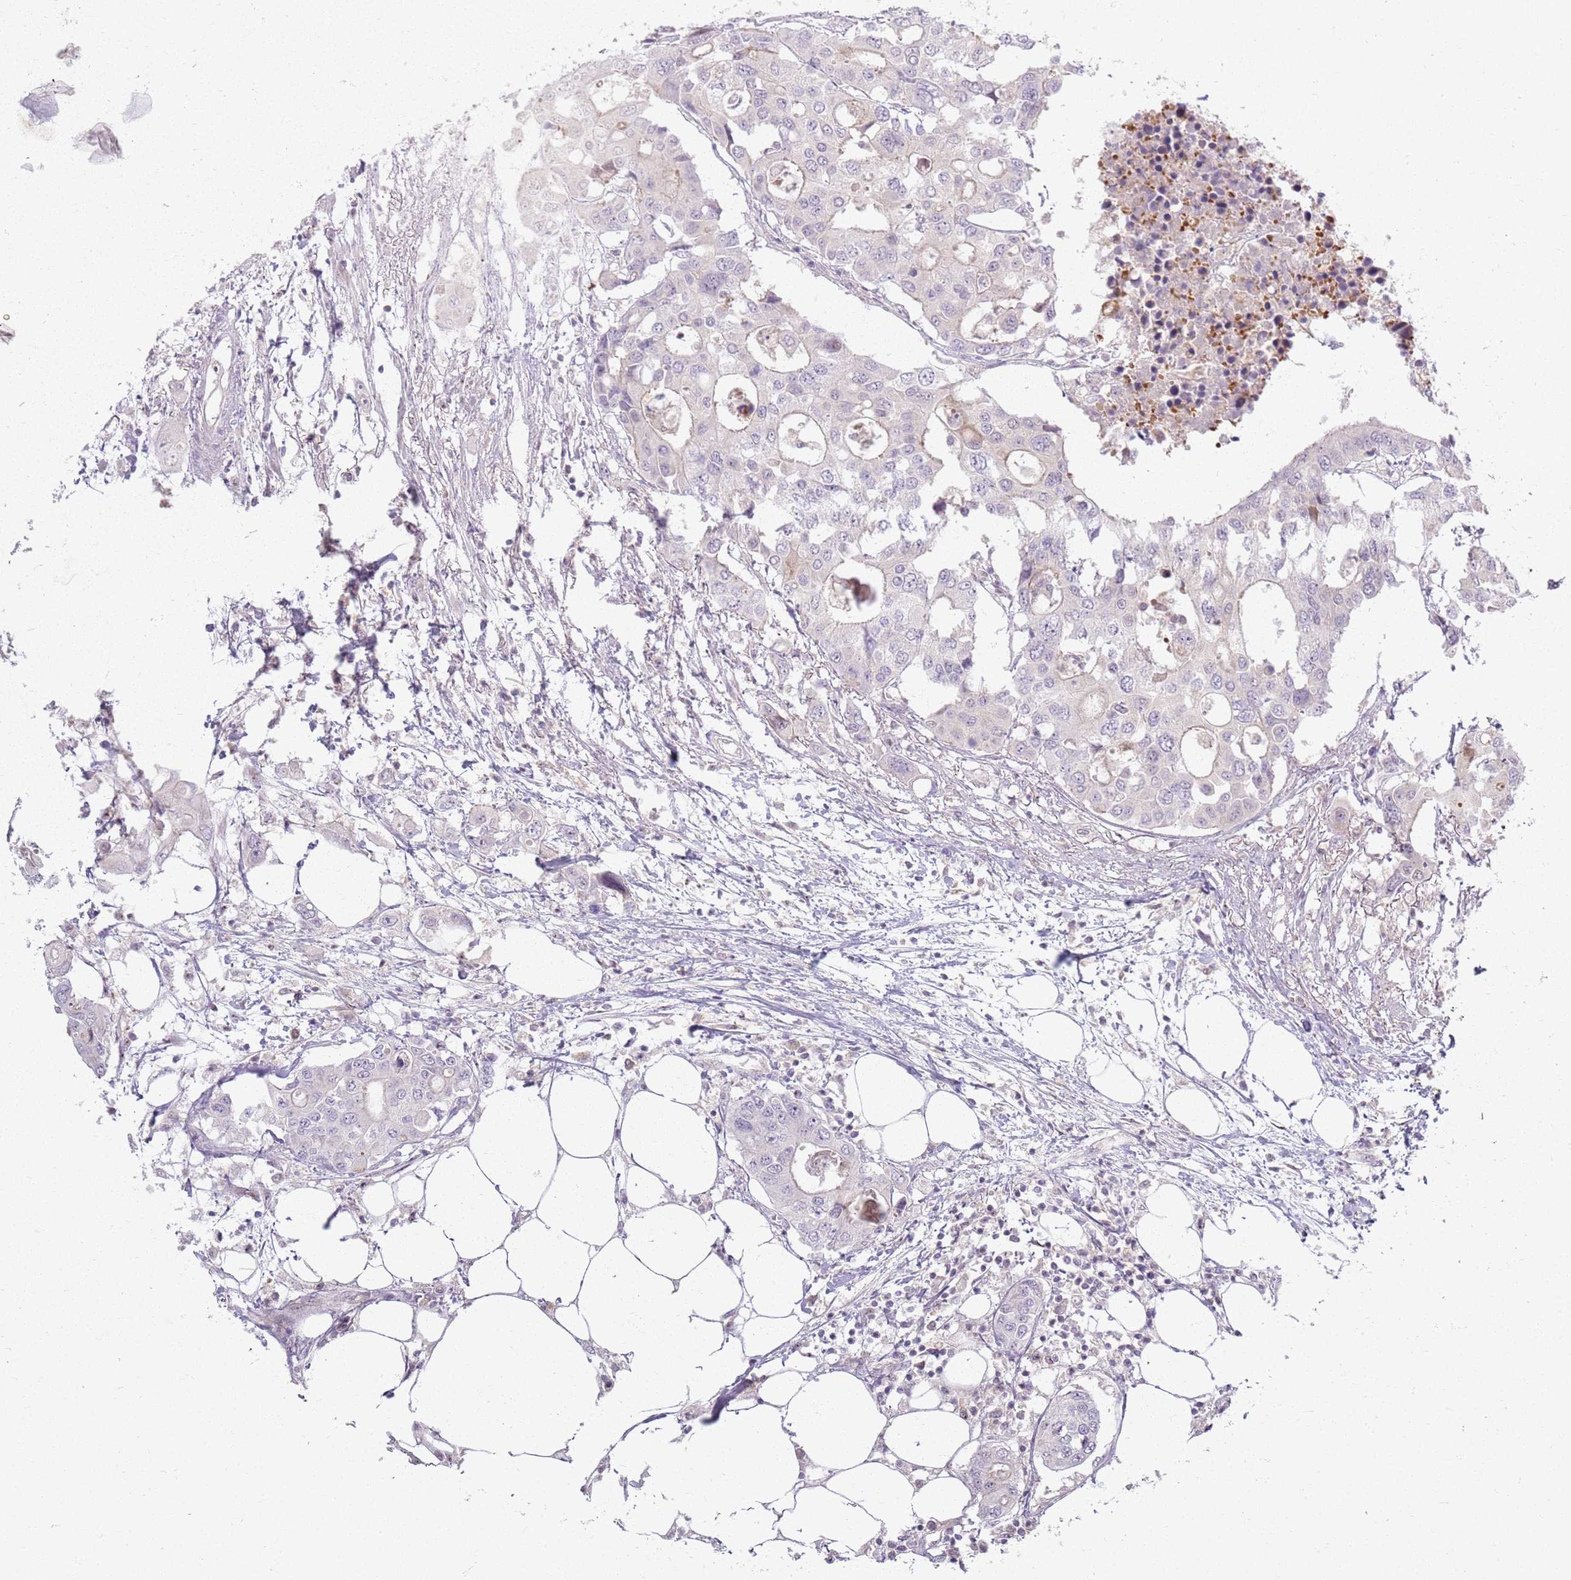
{"staining": {"intensity": "negative", "quantity": "none", "location": "none"}, "tissue": "colorectal cancer", "cell_type": "Tumor cells", "image_type": "cancer", "snomed": [{"axis": "morphology", "description": "Adenocarcinoma, NOS"}, {"axis": "topography", "description": "Colon"}], "caption": "A histopathology image of human adenocarcinoma (colorectal) is negative for staining in tumor cells.", "gene": "ZDHHC2", "patient": {"sex": "male", "age": 77}}